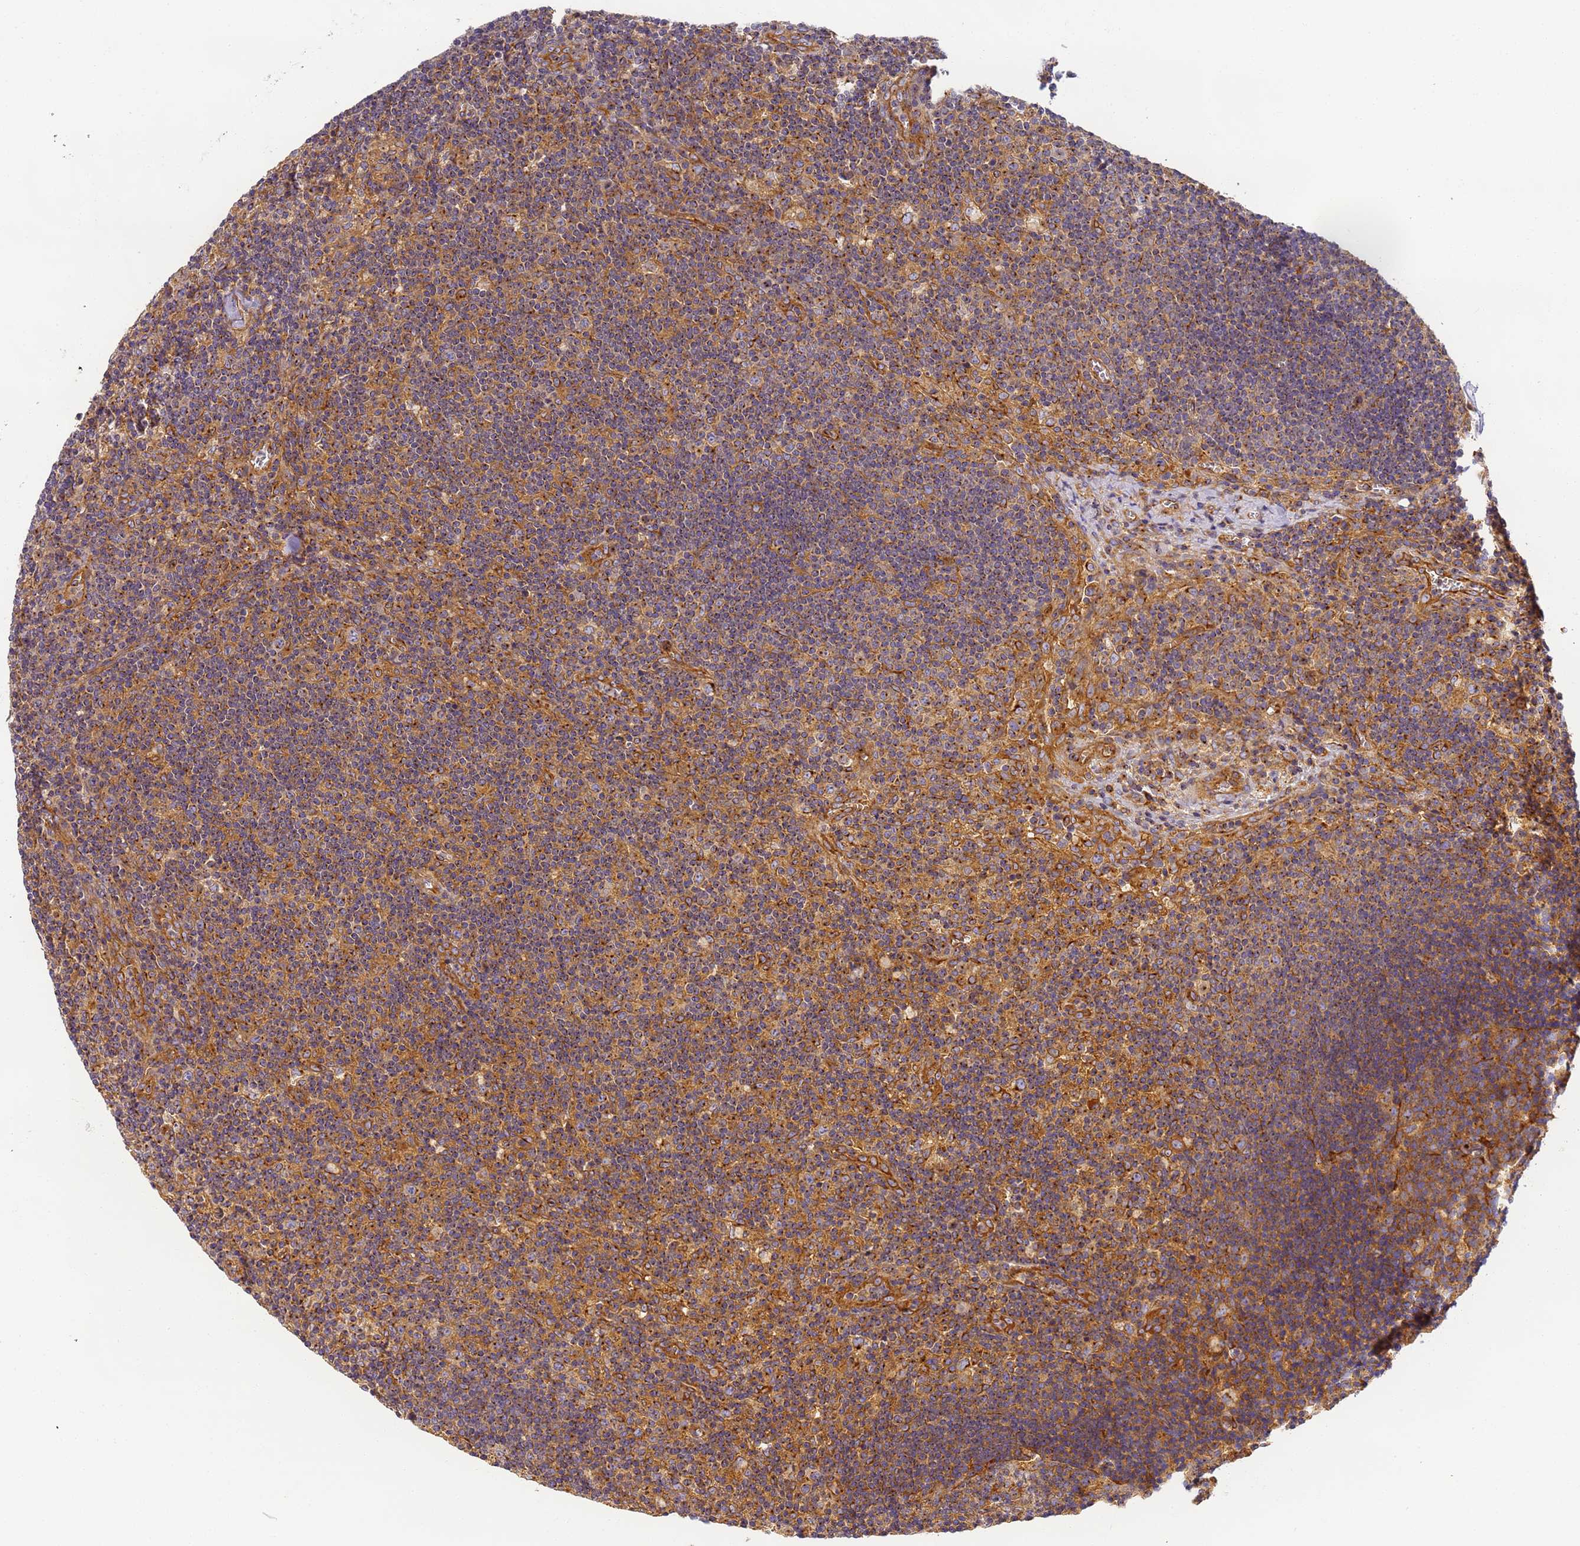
{"staining": {"intensity": "moderate", "quantity": "25%-75%", "location": "cytoplasmic/membranous"}, "tissue": "lymph node", "cell_type": "Germinal center cells", "image_type": "normal", "snomed": [{"axis": "morphology", "description": "Normal tissue, NOS"}, {"axis": "topography", "description": "Lymph node"}], "caption": "Protein staining of normal lymph node demonstrates moderate cytoplasmic/membranous positivity in approximately 25%-75% of germinal center cells. Using DAB (brown) and hematoxylin (blue) stains, captured at high magnification using brightfield microscopy.", "gene": "DYNC1I2", "patient": {"sex": "male", "age": 58}}